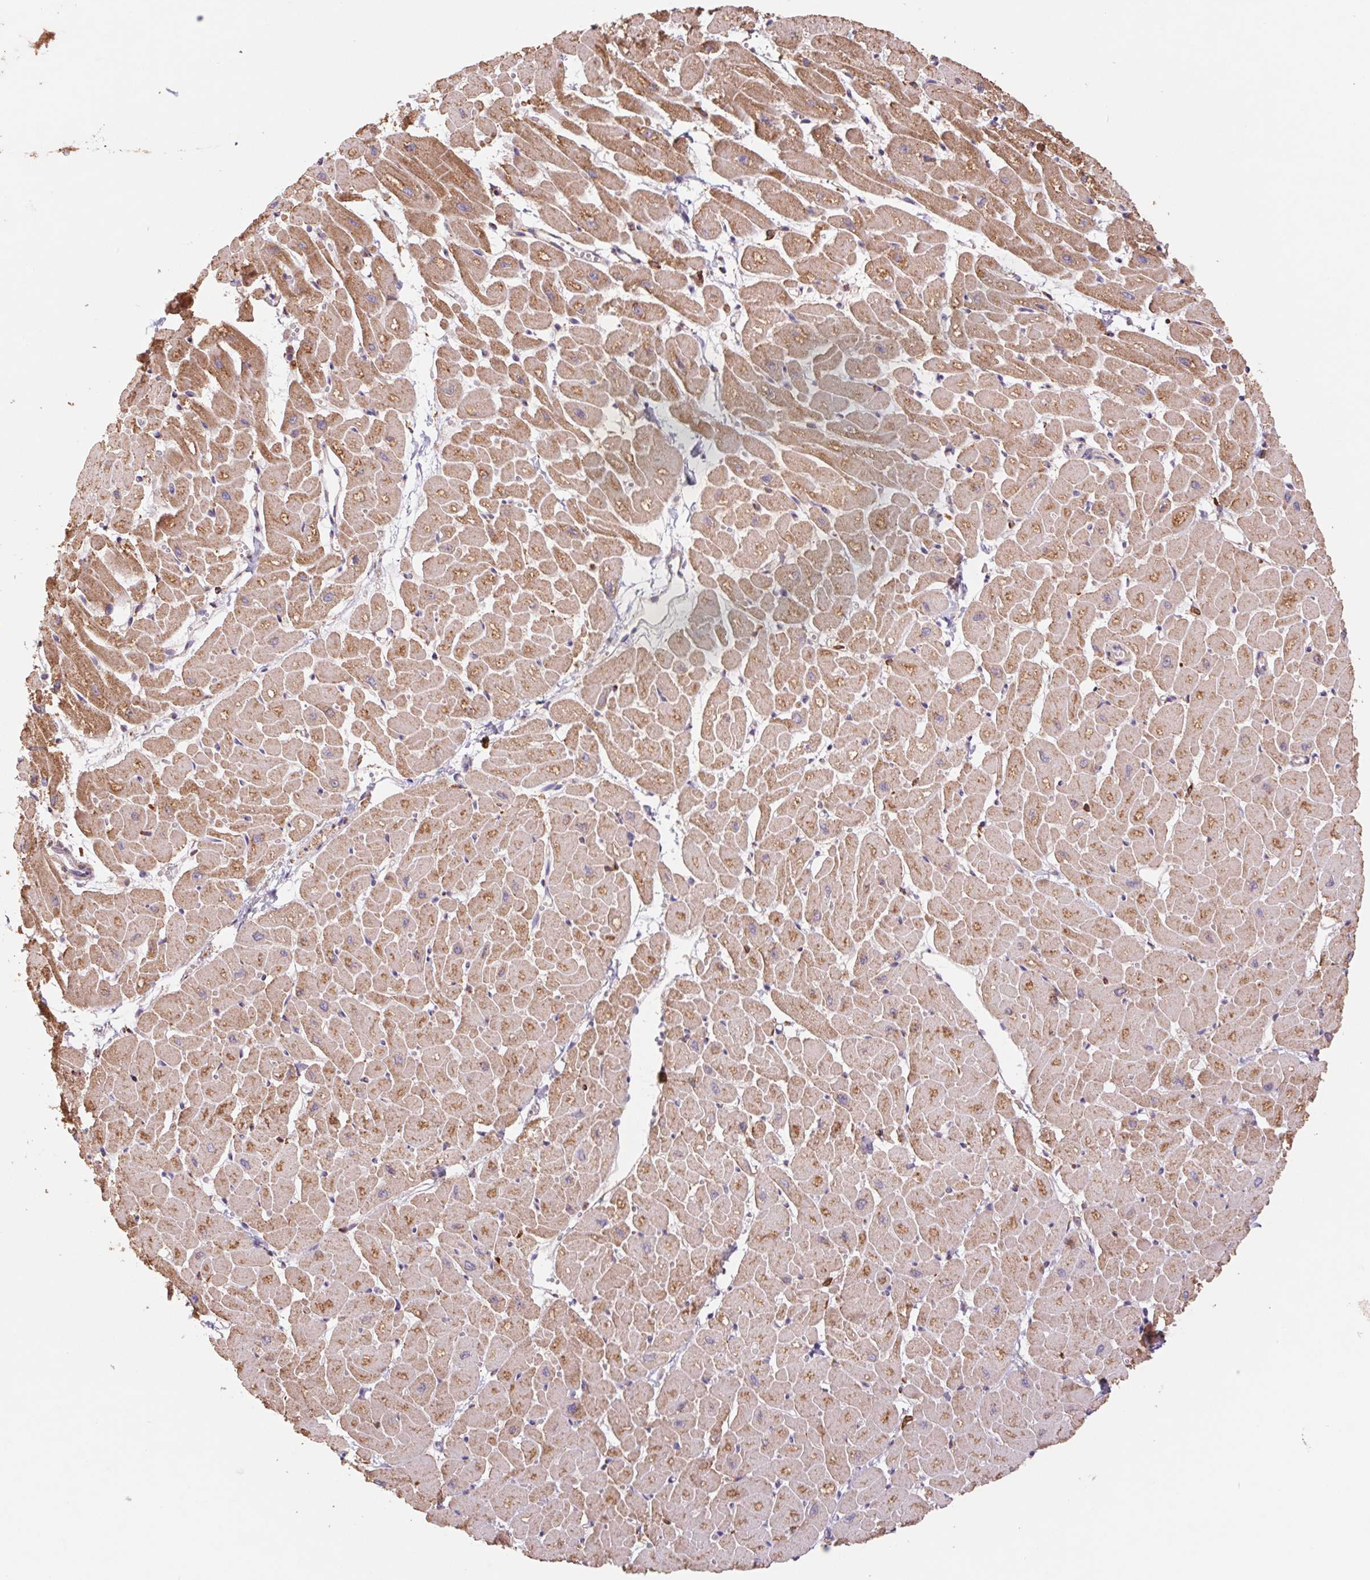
{"staining": {"intensity": "moderate", "quantity": ">75%", "location": "cytoplasmic/membranous"}, "tissue": "heart muscle", "cell_type": "Cardiomyocytes", "image_type": "normal", "snomed": [{"axis": "morphology", "description": "Normal tissue, NOS"}, {"axis": "topography", "description": "Heart"}], "caption": "Heart muscle stained for a protein shows moderate cytoplasmic/membranous positivity in cardiomyocytes. The protein is shown in brown color, while the nuclei are stained blue.", "gene": "URM1", "patient": {"sex": "male", "age": 57}}